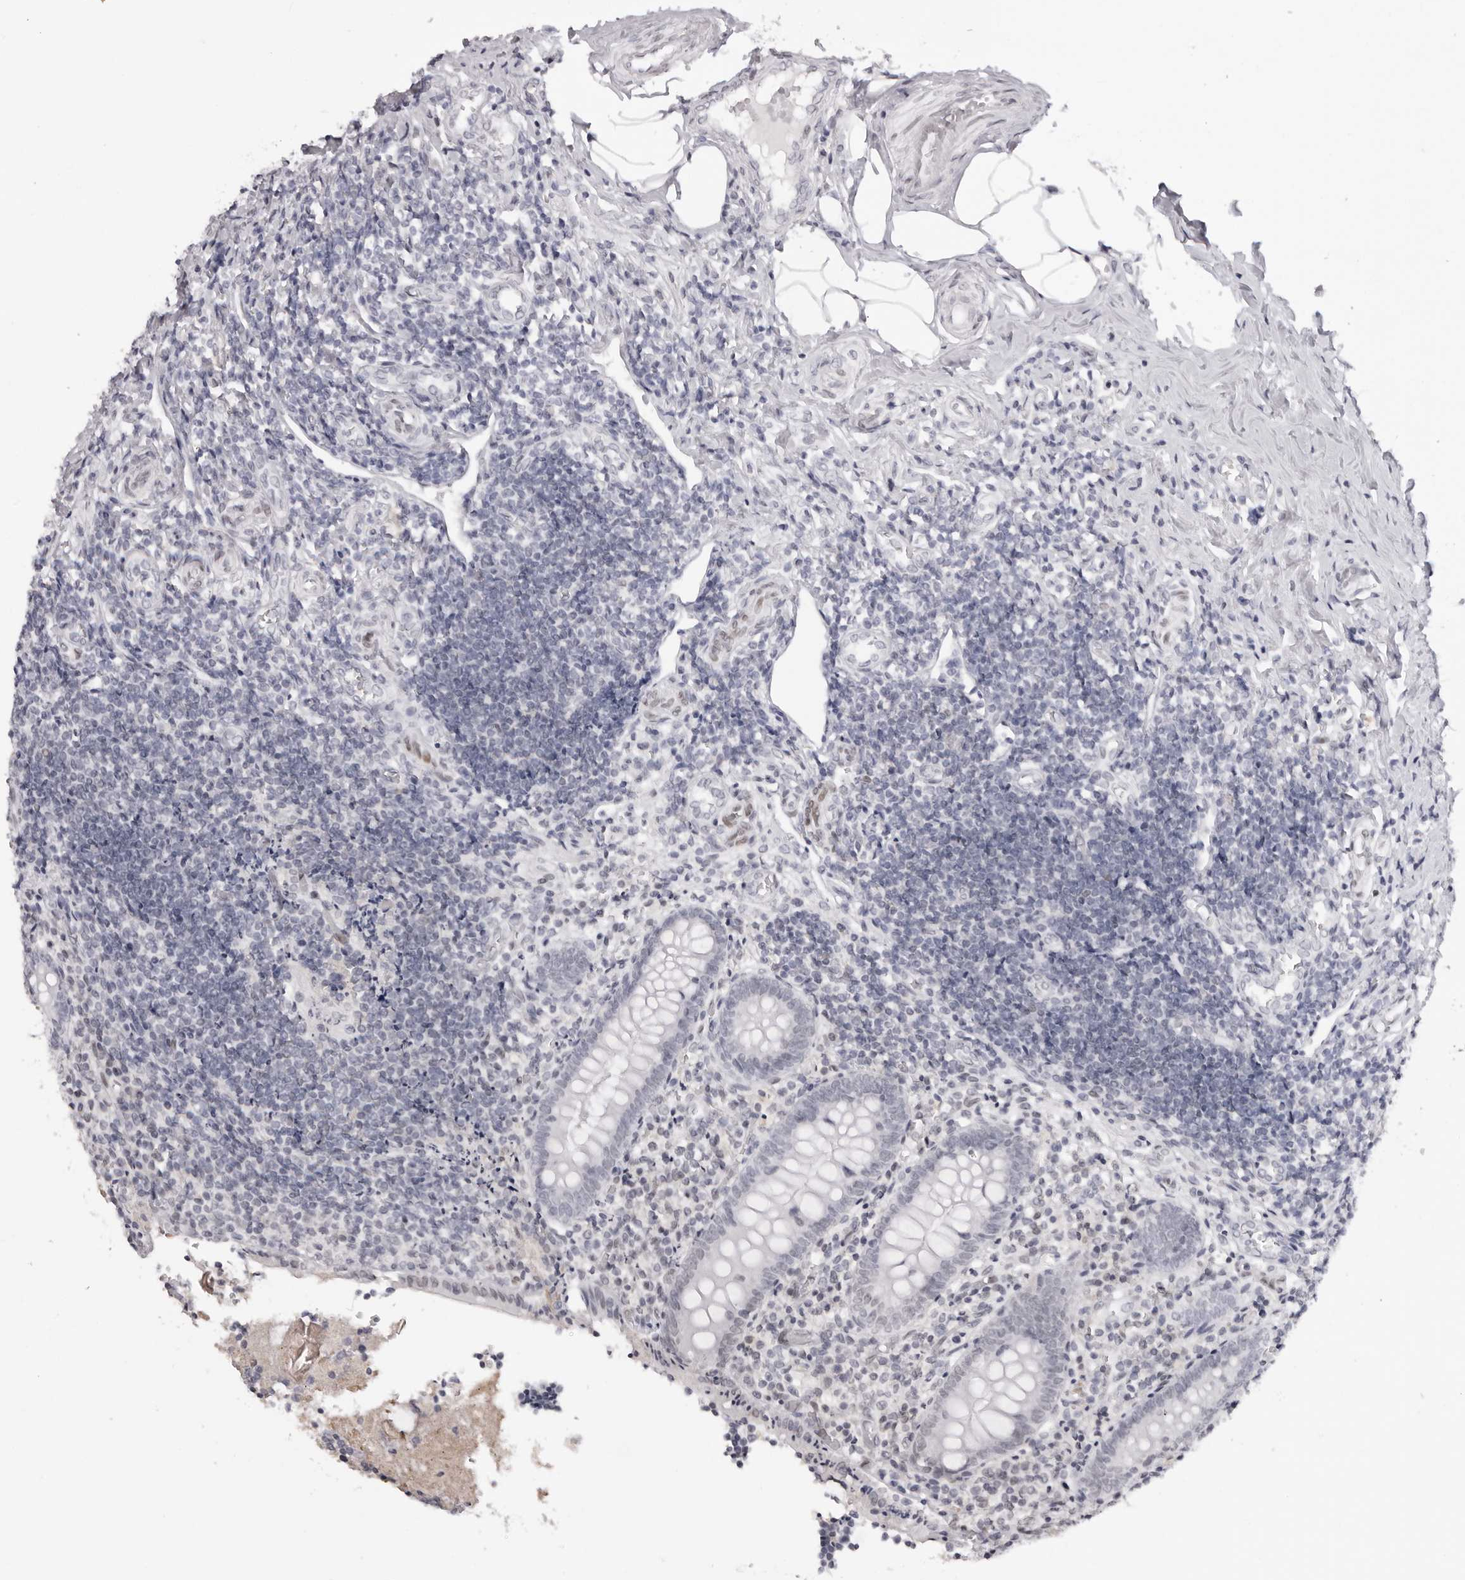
{"staining": {"intensity": "weak", "quantity": "<25%", "location": "nuclear"}, "tissue": "appendix", "cell_type": "Glandular cells", "image_type": "normal", "snomed": [{"axis": "morphology", "description": "Normal tissue, NOS"}, {"axis": "topography", "description": "Appendix"}], "caption": "IHC micrograph of unremarkable appendix: appendix stained with DAB shows no significant protein expression in glandular cells.", "gene": "MAFK", "patient": {"sex": "female", "age": 17}}